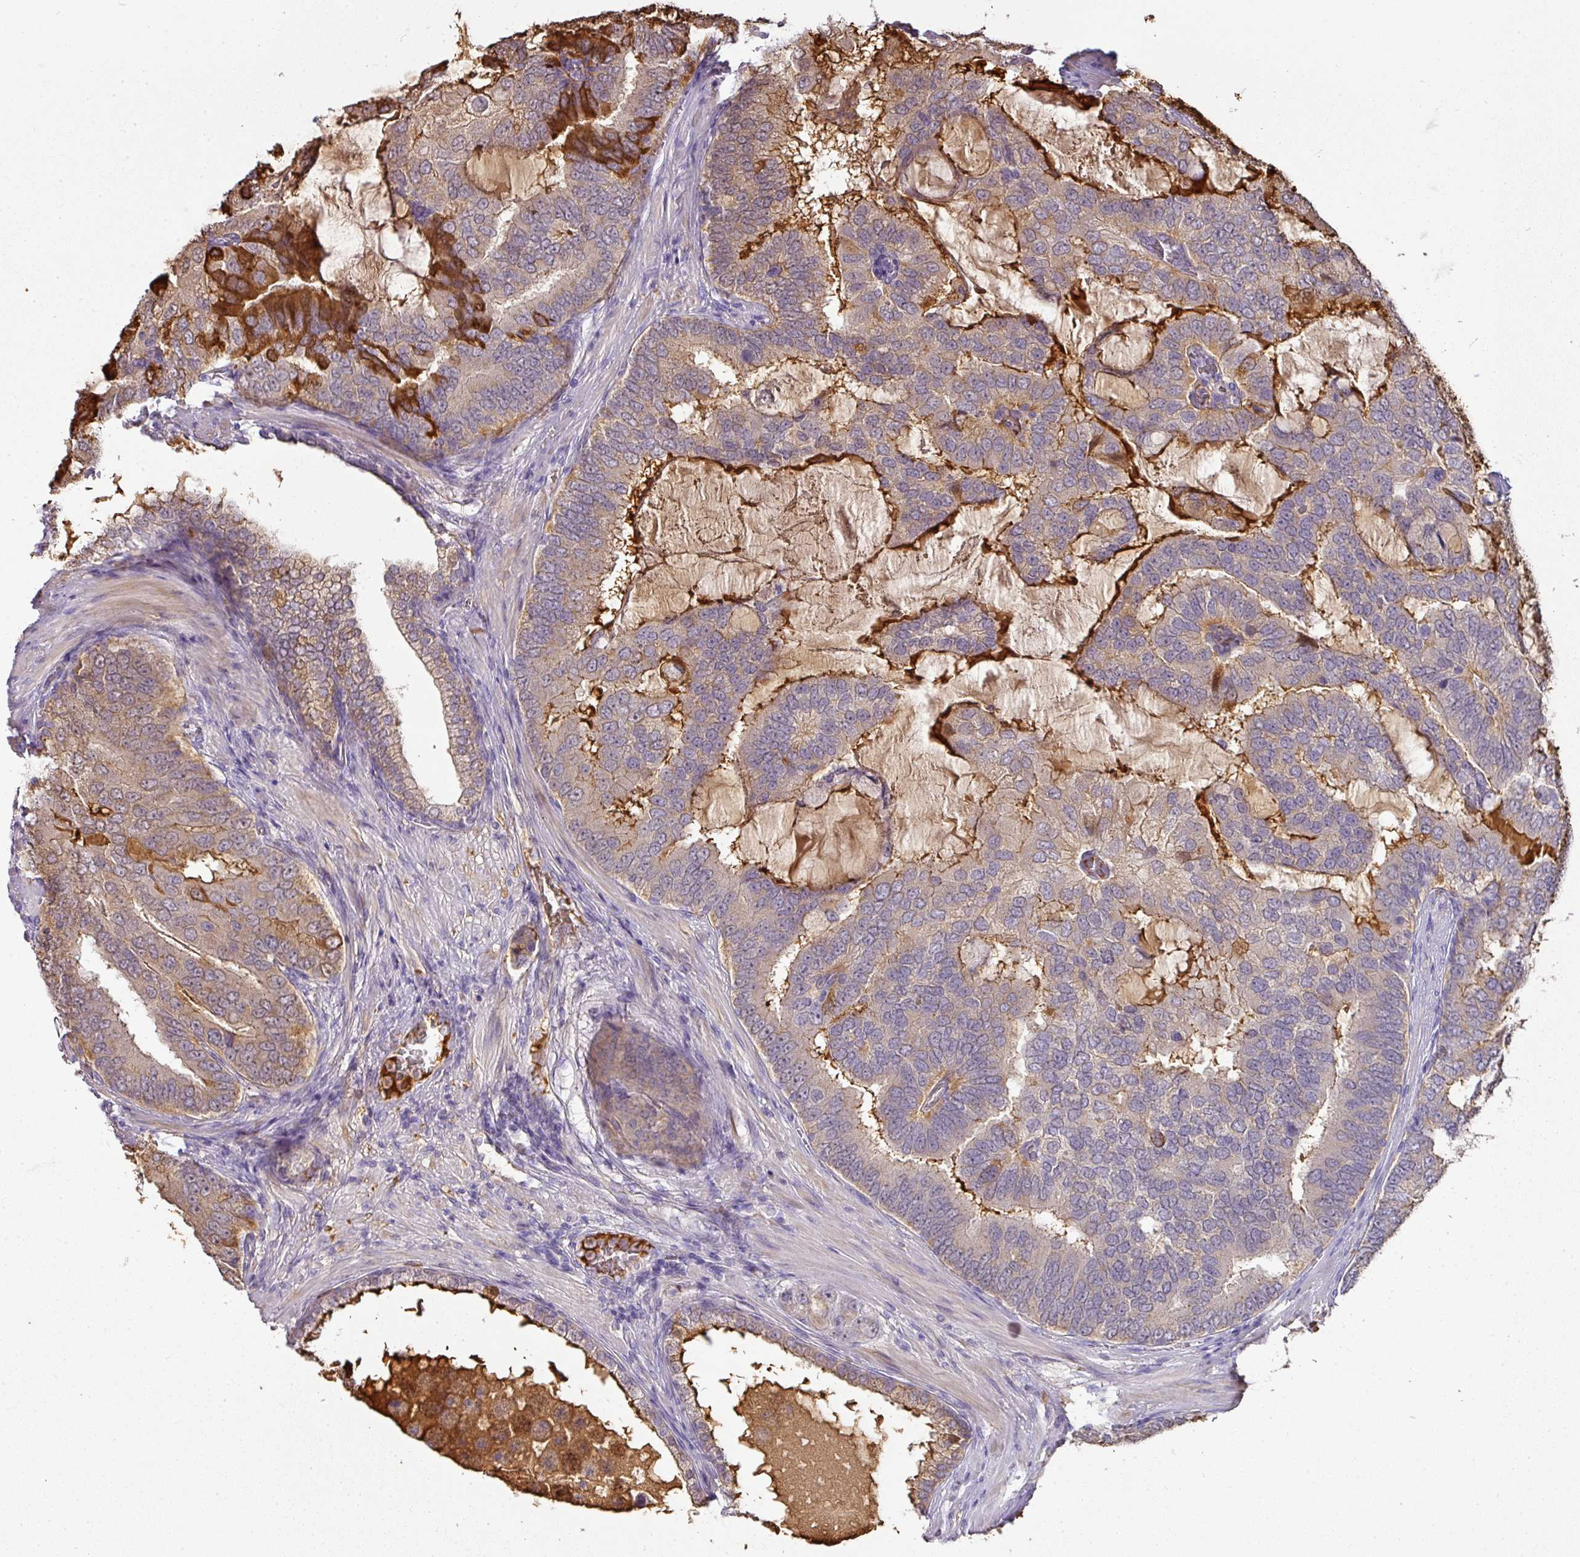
{"staining": {"intensity": "strong", "quantity": "<25%", "location": "cytoplasmic/membranous"}, "tissue": "prostate cancer", "cell_type": "Tumor cells", "image_type": "cancer", "snomed": [{"axis": "morphology", "description": "Adenocarcinoma, High grade"}, {"axis": "topography", "description": "Prostate"}], "caption": "Prostate adenocarcinoma (high-grade) was stained to show a protein in brown. There is medium levels of strong cytoplasmic/membranous staining in approximately <25% of tumor cells.", "gene": "CCZ1", "patient": {"sex": "male", "age": 55}}